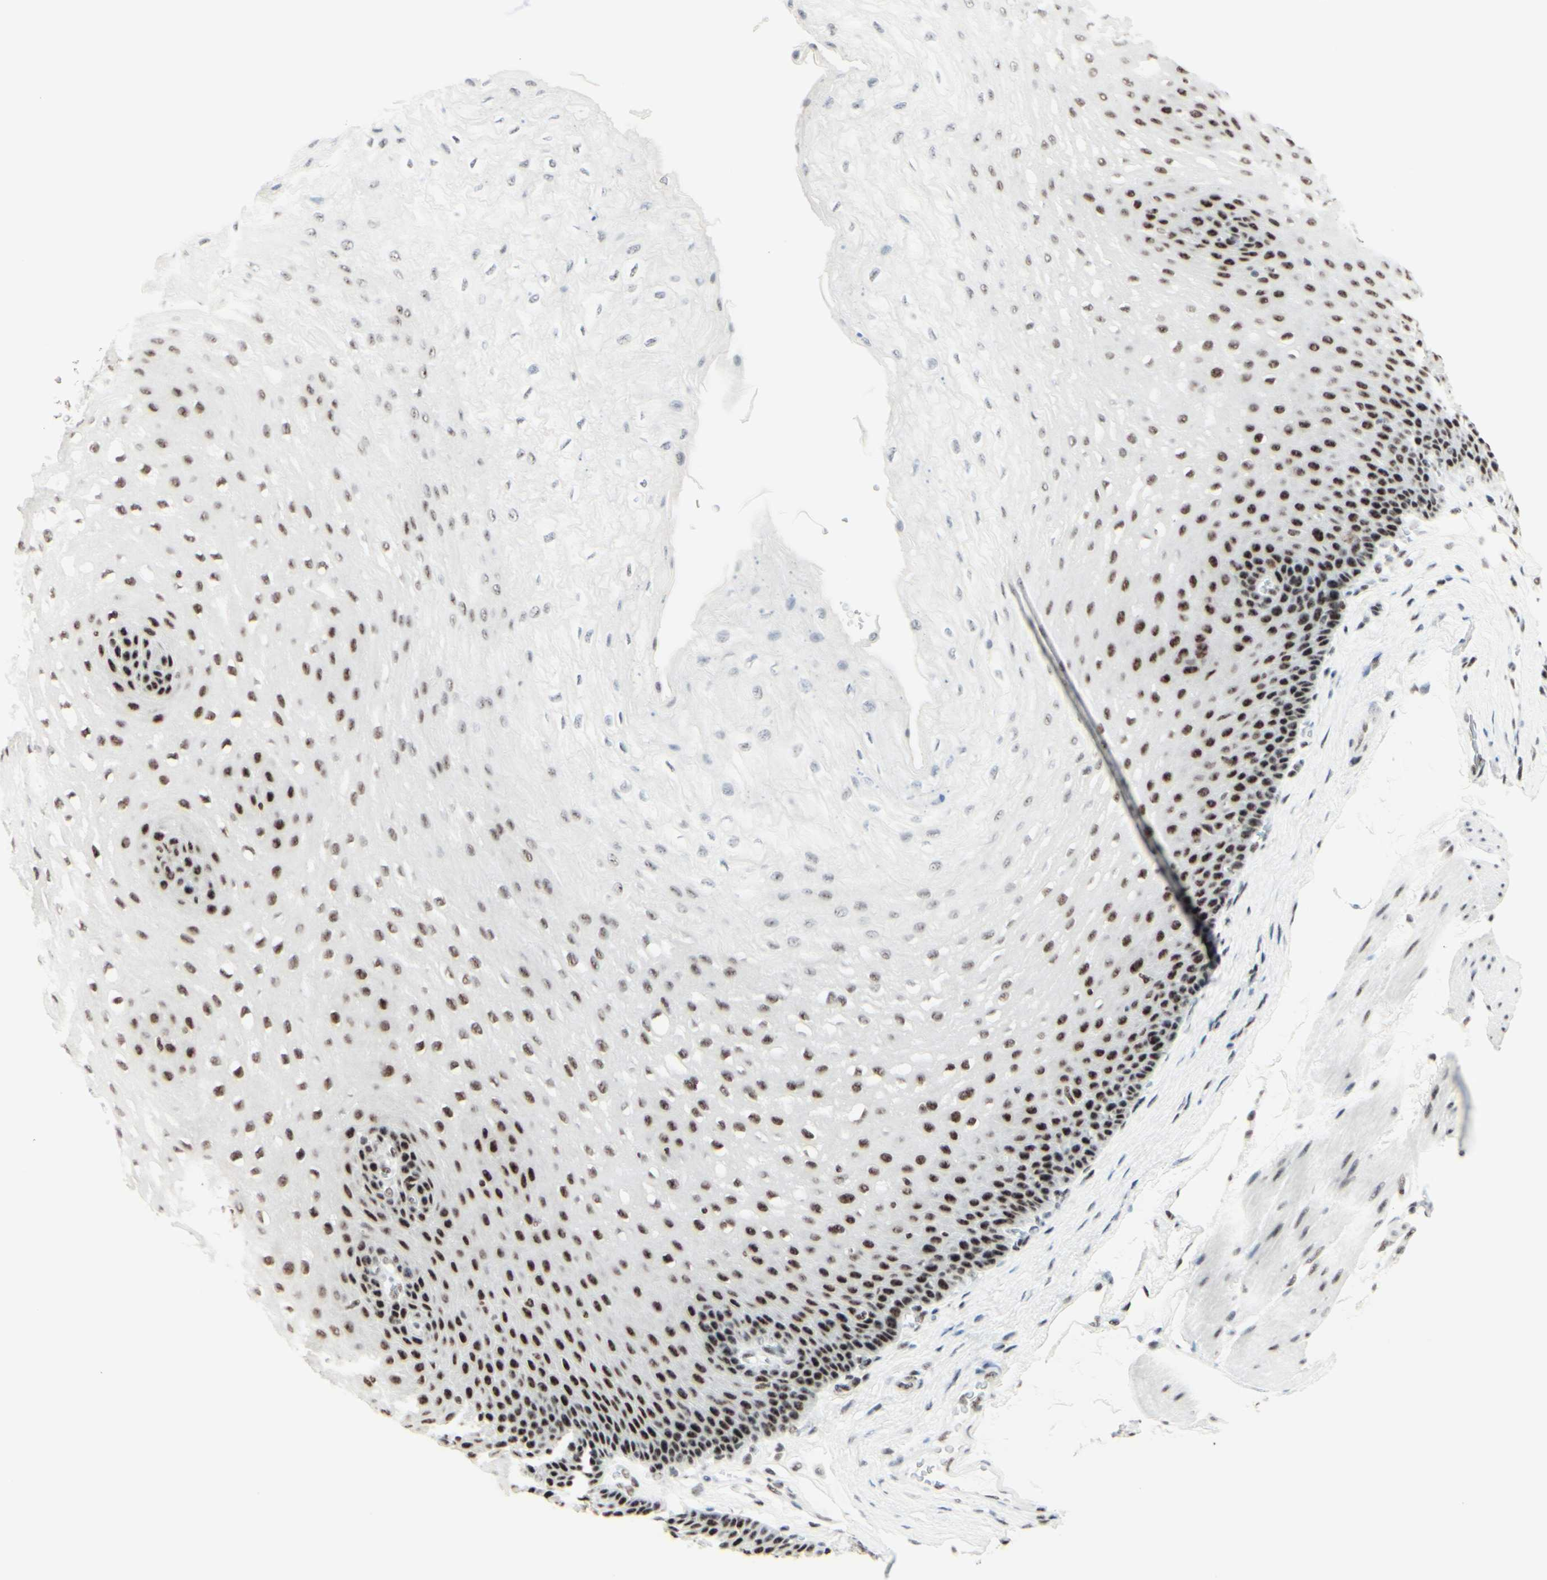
{"staining": {"intensity": "strong", "quantity": "25%-75%", "location": "nuclear"}, "tissue": "esophagus", "cell_type": "Squamous epithelial cells", "image_type": "normal", "snomed": [{"axis": "morphology", "description": "Normal tissue, NOS"}, {"axis": "topography", "description": "Esophagus"}], "caption": "Protein staining of benign esophagus shows strong nuclear expression in approximately 25%-75% of squamous epithelial cells.", "gene": "WTAP", "patient": {"sex": "female", "age": 72}}